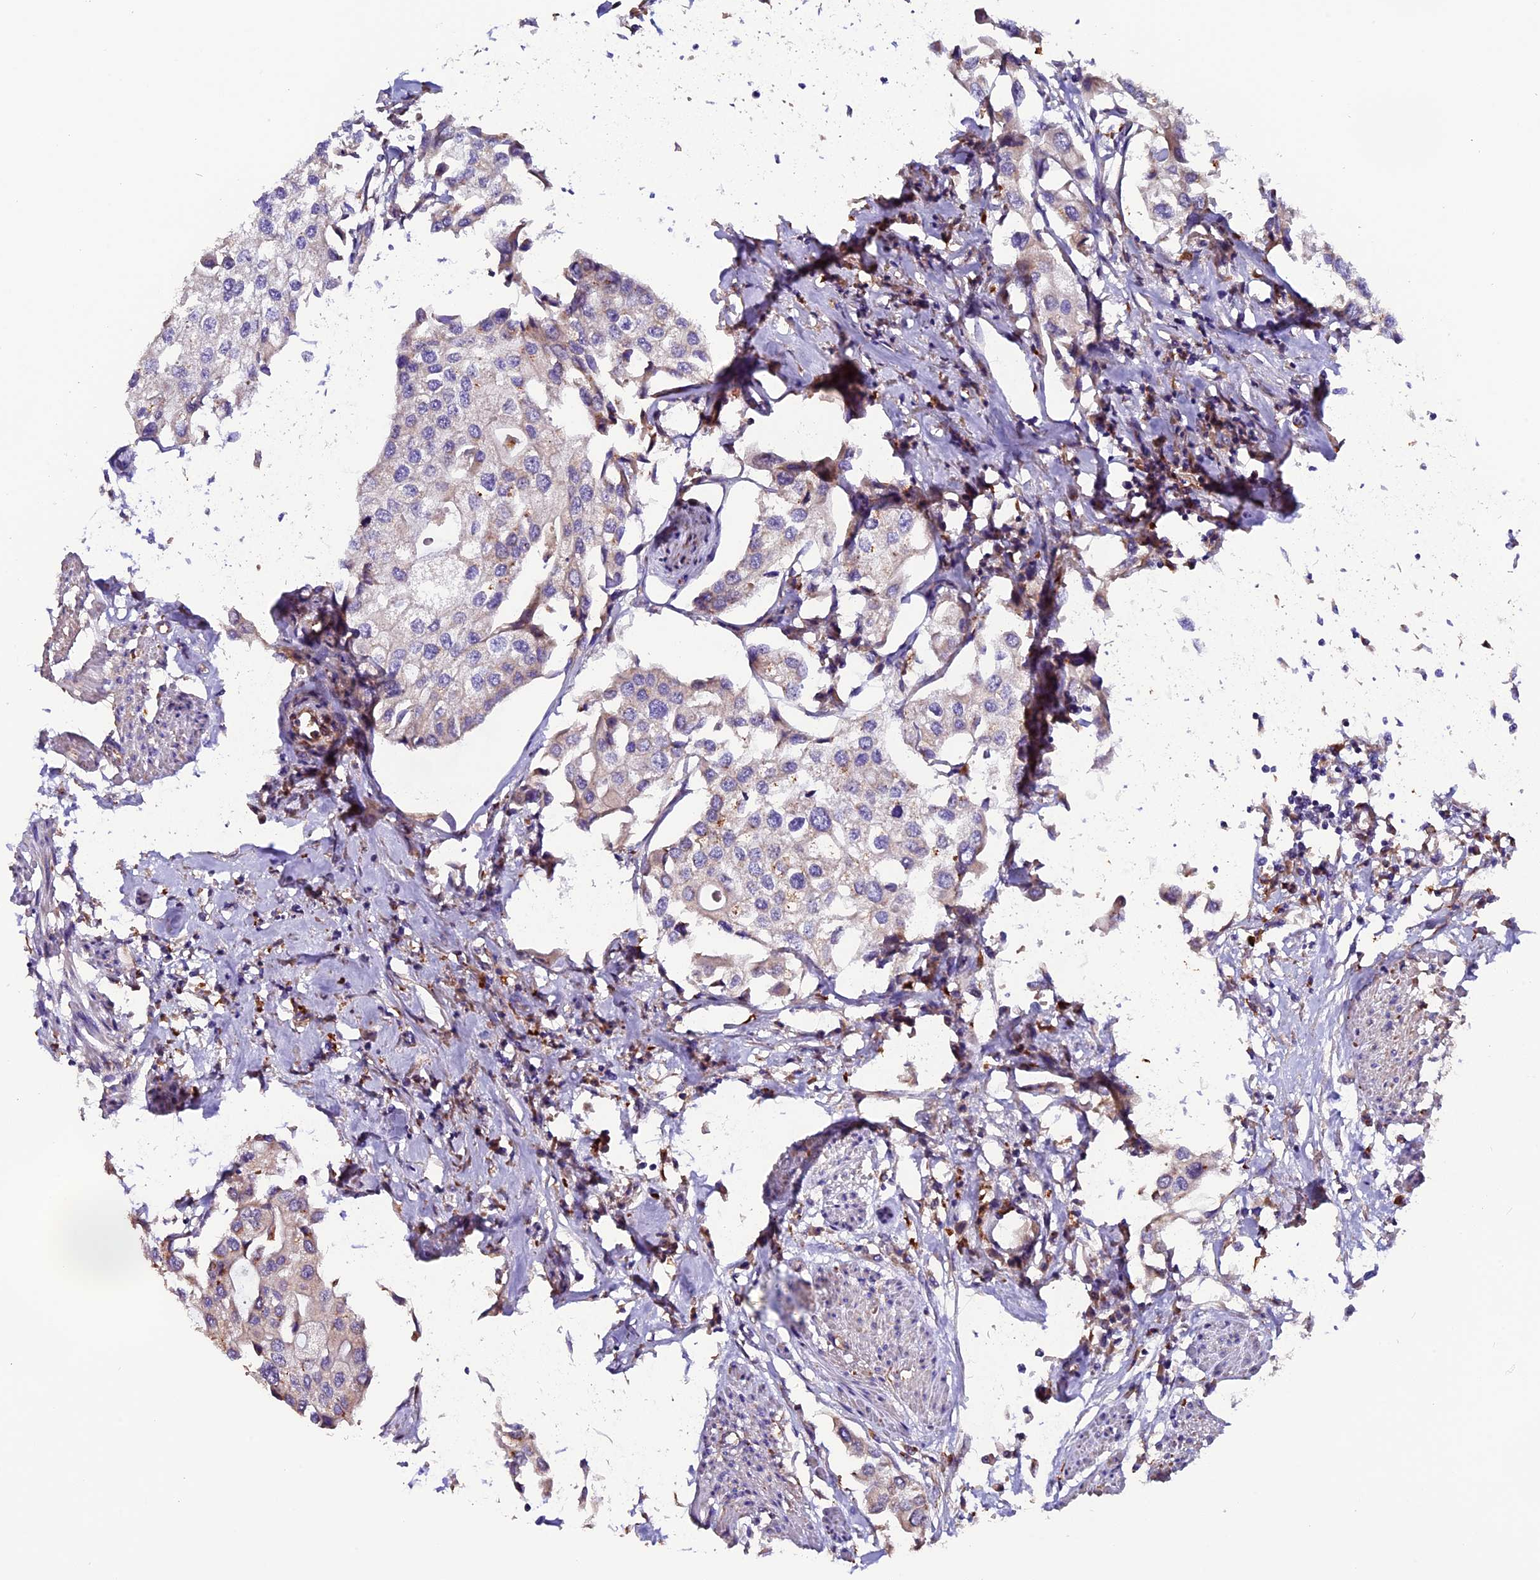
{"staining": {"intensity": "negative", "quantity": "none", "location": "none"}, "tissue": "urothelial cancer", "cell_type": "Tumor cells", "image_type": "cancer", "snomed": [{"axis": "morphology", "description": "Urothelial carcinoma, High grade"}, {"axis": "topography", "description": "Urinary bladder"}], "caption": "This is an immunohistochemistry (IHC) image of human urothelial cancer. There is no staining in tumor cells.", "gene": "CLN5", "patient": {"sex": "male", "age": 64}}